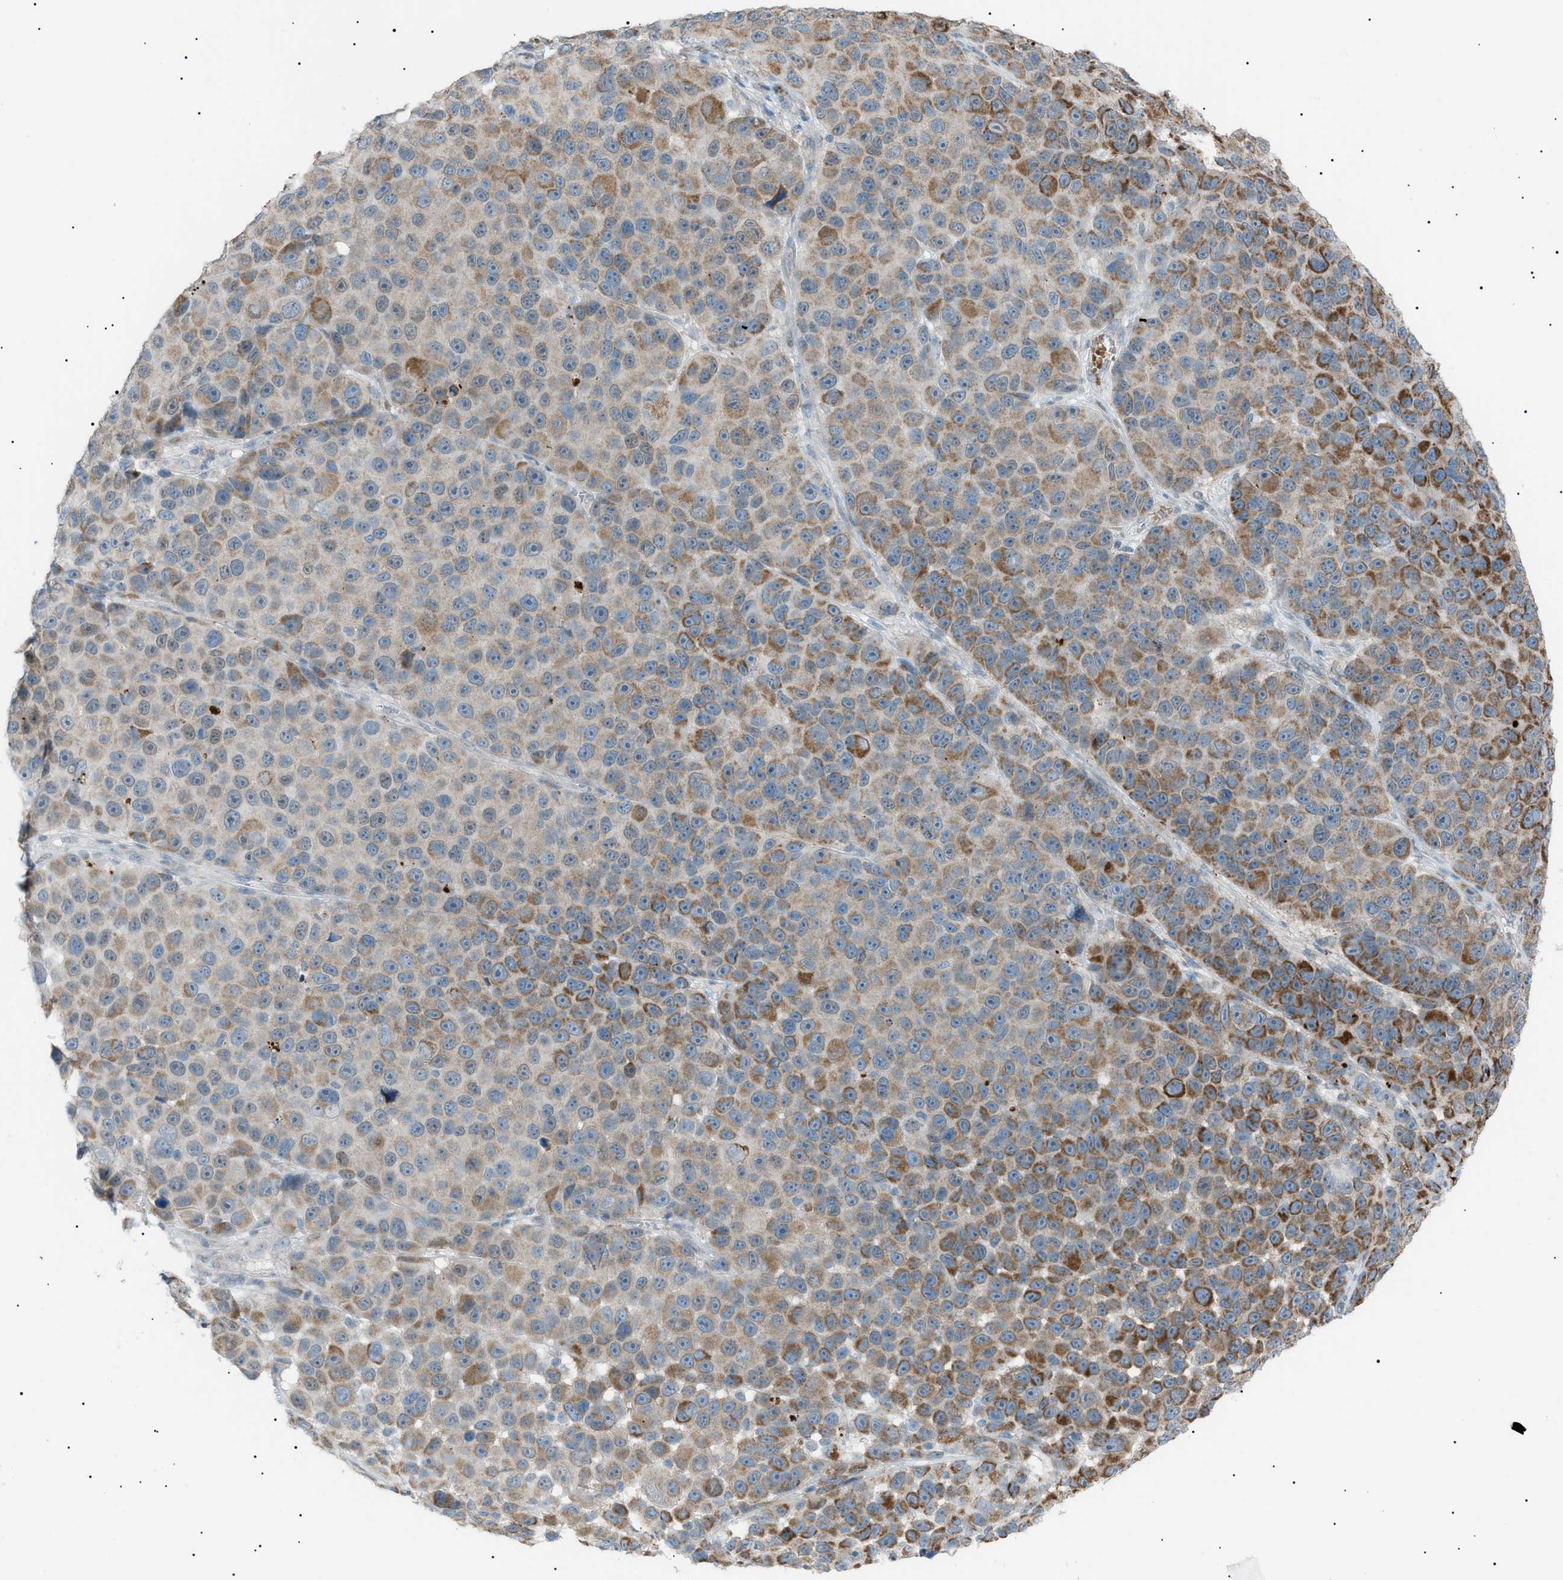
{"staining": {"intensity": "moderate", "quantity": "25%-75%", "location": "cytoplasmic/membranous"}, "tissue": "melanoma", "cell_type": "Tumor cells", "image_type": "cancer", "snomed": [{"axis": "morphology", "description": "Malignant melanoma, NOS"}, {"axis": "topography", "description": "Skin"}], "caption": "A medium amount of moderate cytoplasmic/membranous staining is present in about 25%-75% of tumor cells in malignant melanoma tissue.", "gene": "ZNF516", "patient": {"sex": "male", "age": 53}}